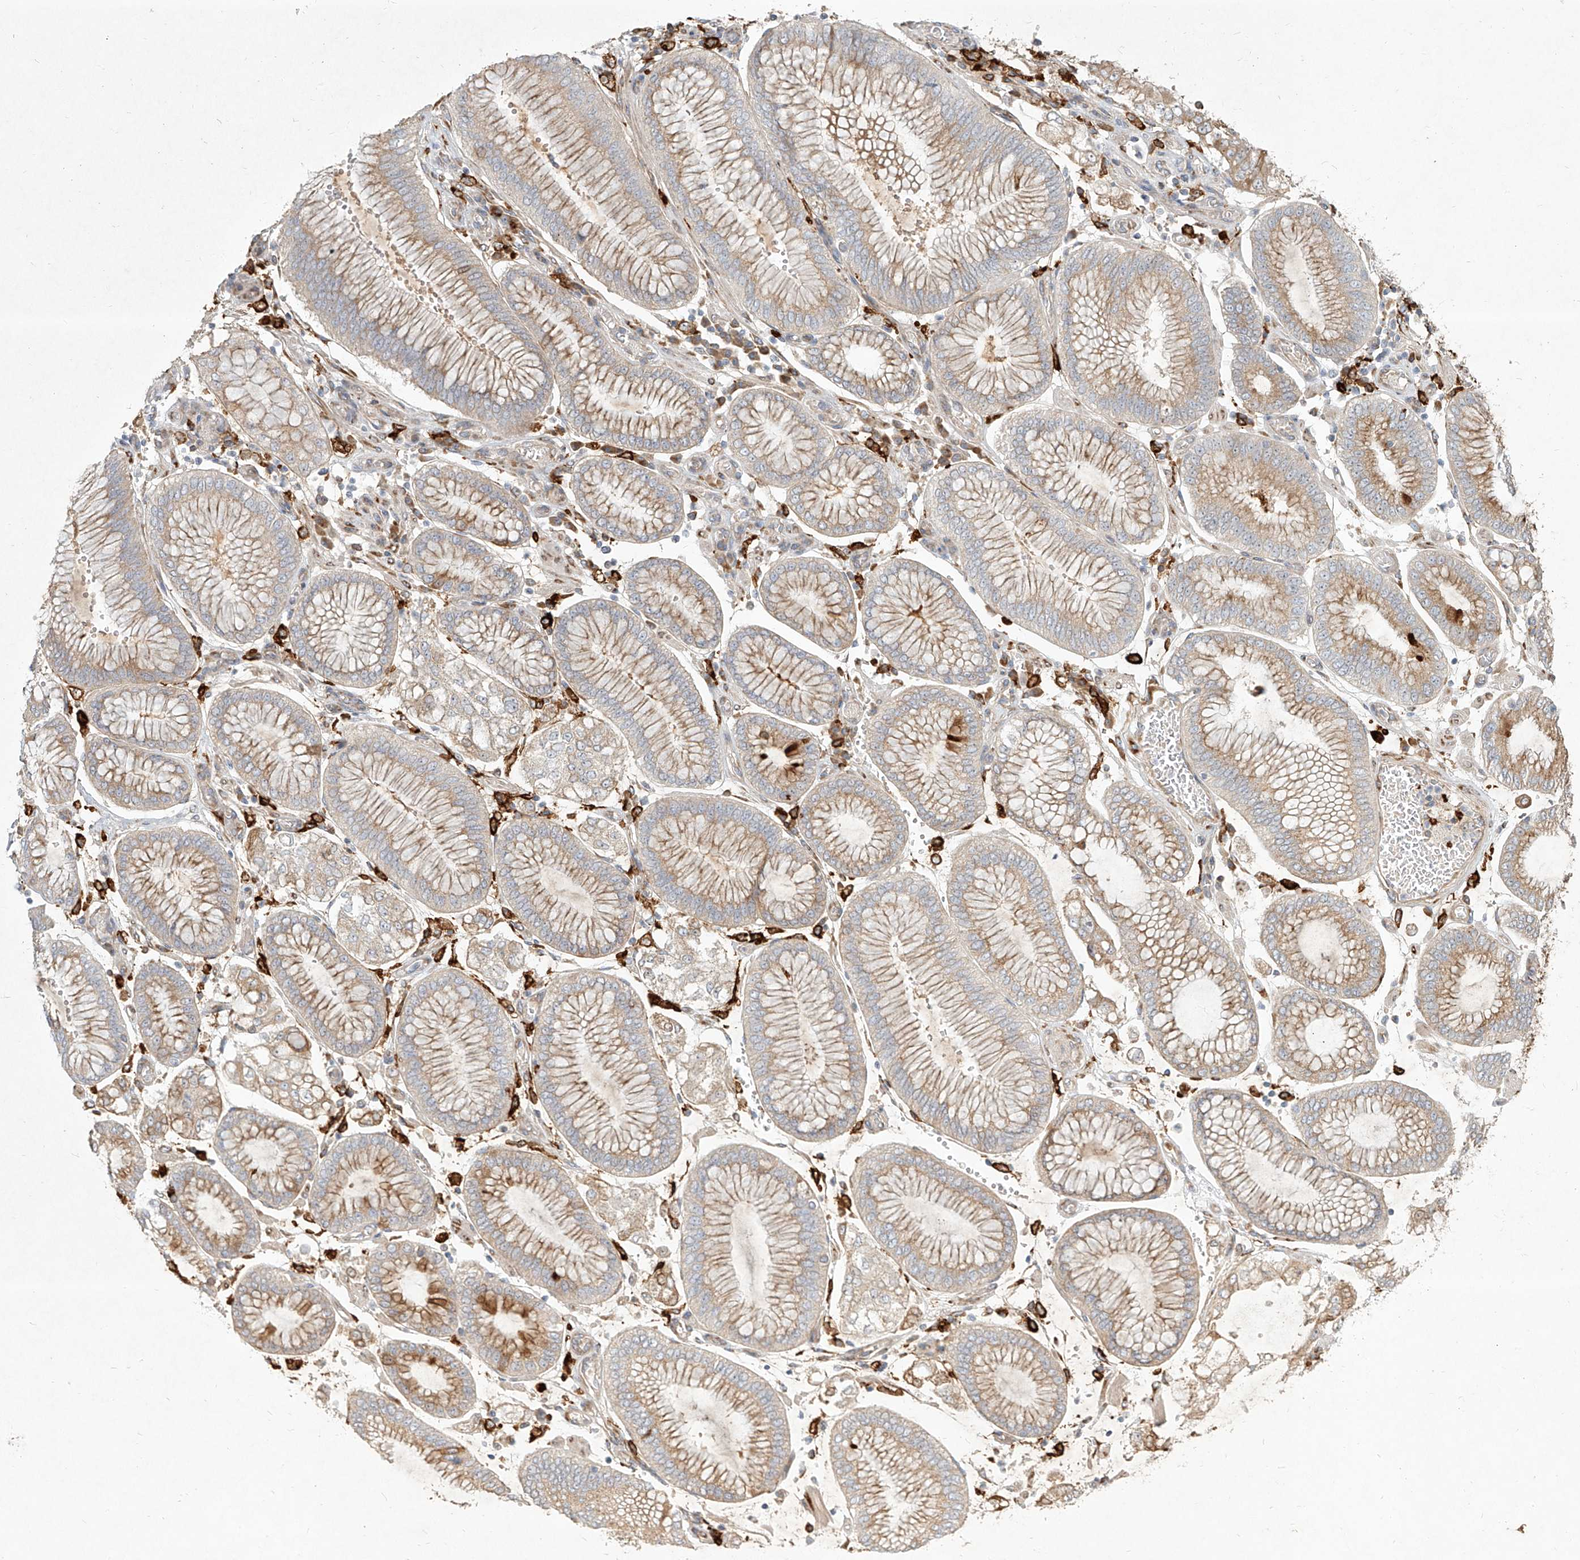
{"staining": {"intensity": "weak", "quantity": ">75%", "location": "cytoplasmic/membranous"}, "tissue": "stomach cancer", "cell_type": "Tumor cells", "image_type": "cancer", "snomed": [{"axis": "morphology", "description": "Adenocarcinoma, NOS"}, {"axis": "topography", "description": "Stomach"}], "caption": "Weak cytoplasmic/membranous positivity for a protein is appreciated in about >75% of tumor cells of stomach adenocarcinoma using immunohistochemistry.", "gene": "CD209", "patient": {"sex": "male", "age": 76}}